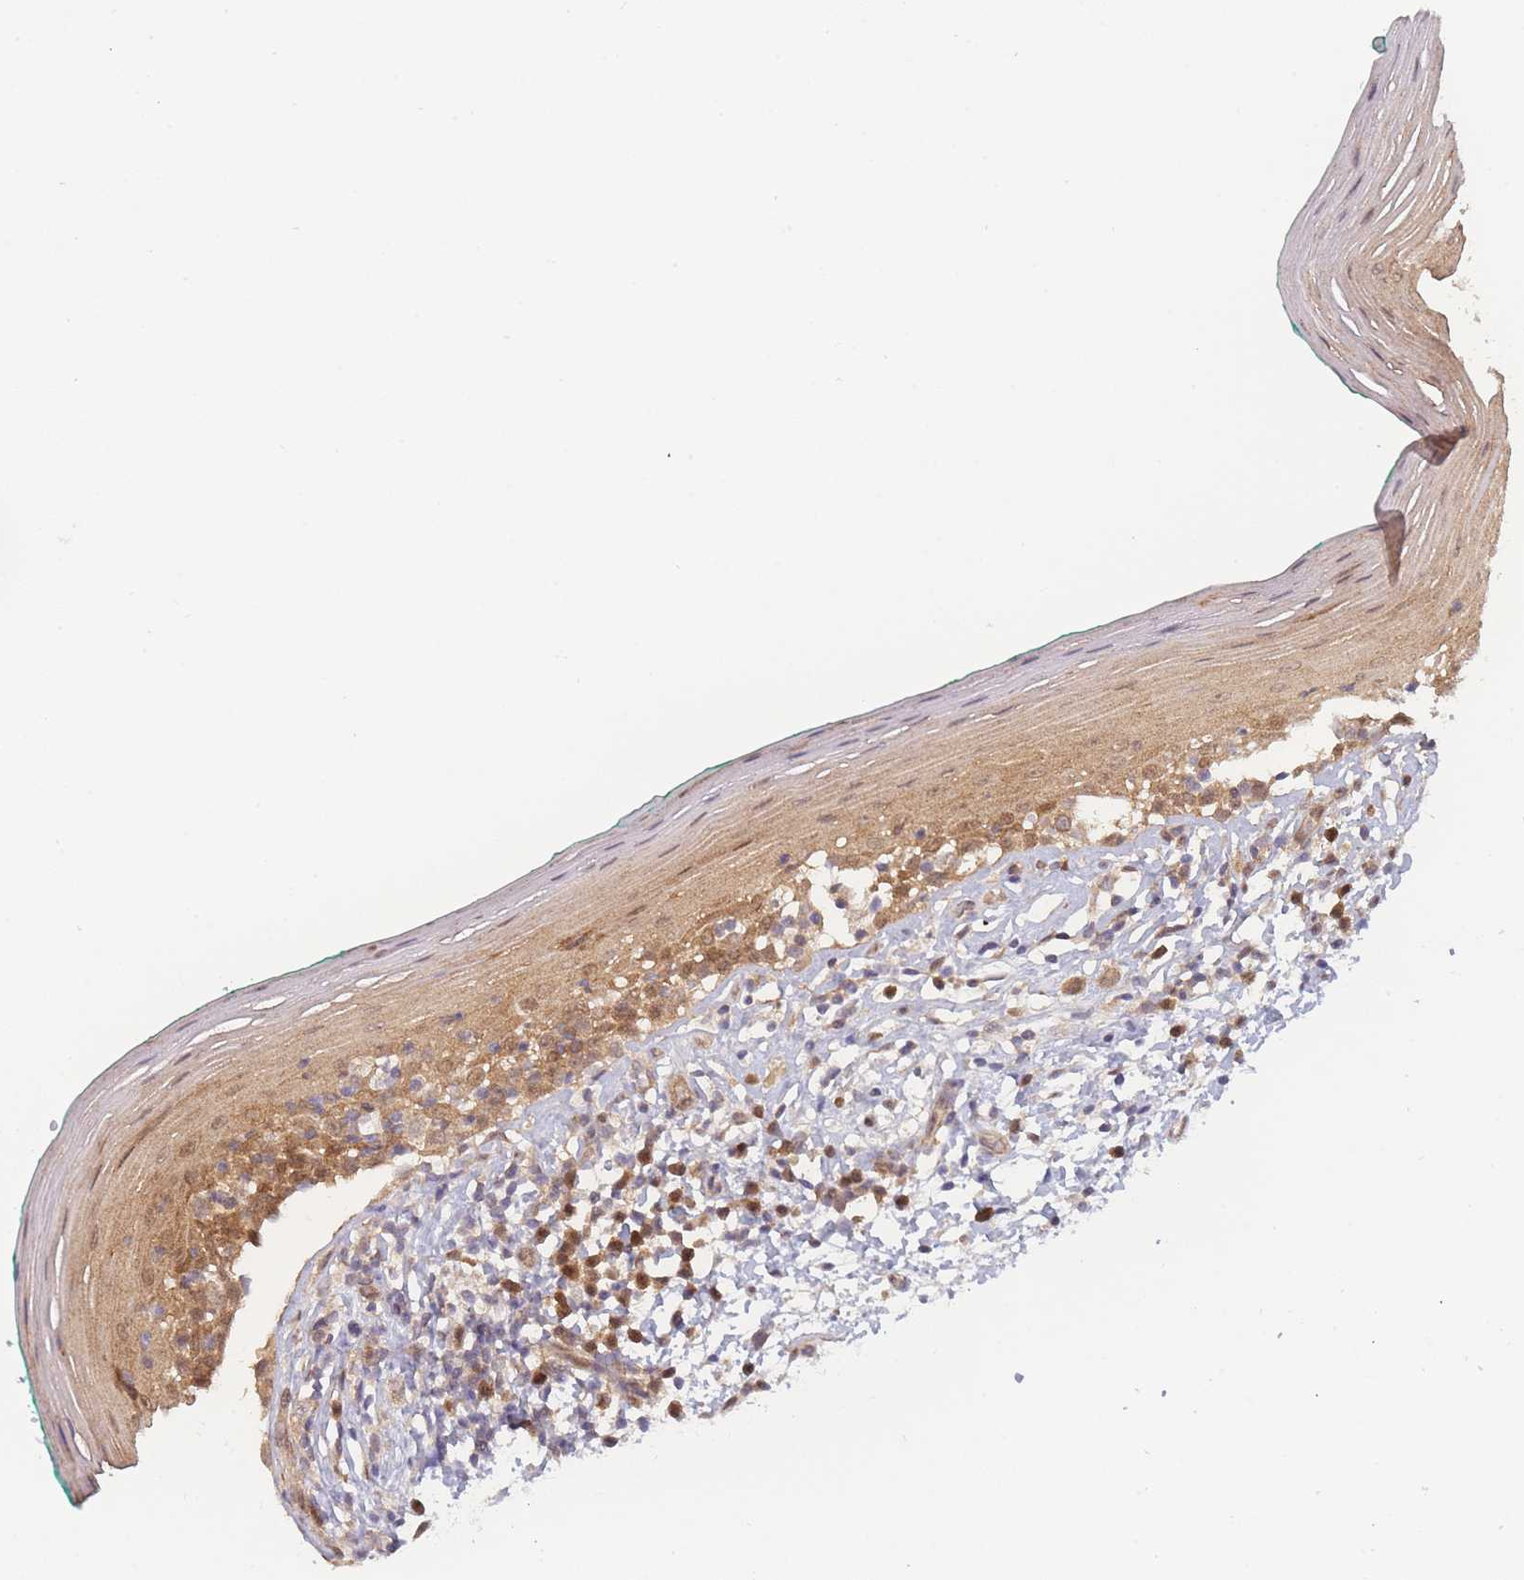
{"staining": {"intensity": "moderate", "quantity": "25%-75%", "location": "cytoplasmic/membranous"}, "tissue": "oral mucosa", "cell_type": "Squamous epithelial cells", "image_type": "normal", "snomed": [{"axis": "morphology", "description": "Normal tissue, NOS"}, {"axis": "topography", "description": "Oral tissue"}], "caption": "Immunohistochemical staining of benign human oral mucosa demonstrates moderate cytoplasmic/membranous protein staining in about 25%-75% of squamous epithelial cells. (Brightfield microscopy of DAB IHC at high magnification).", "gene": "MRI1", "patient": {"sex": "female", "age": 83}}